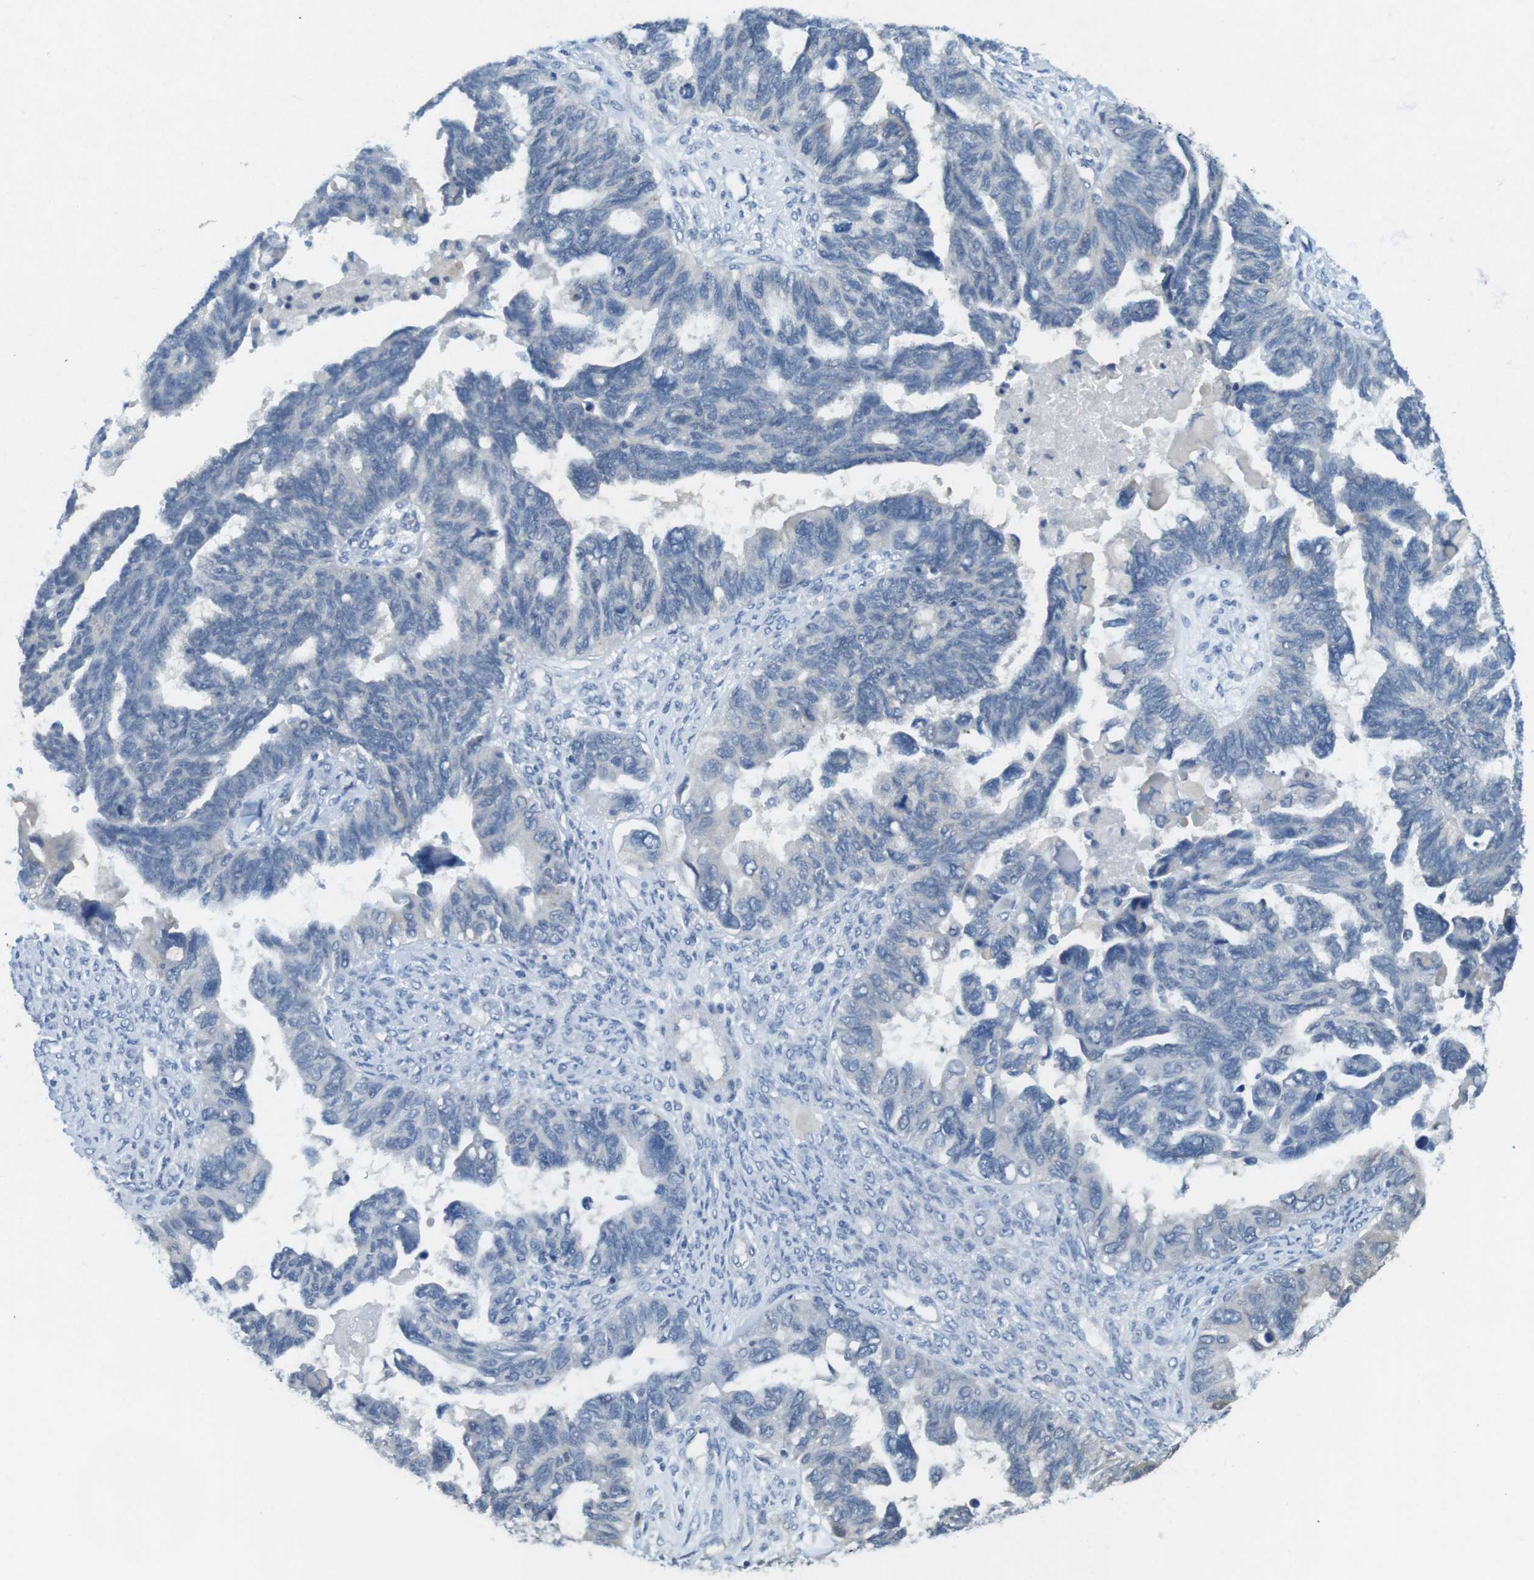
{"staining": {"intensity": "negative", "quantity": "none", "location": "none"}, "tissue": "ovarian cancer", "cell_type": "Tumor cells", "image_type": "cancer", "snomed": [{"axis": "morphology", "description": "Cystadenocarcinoma, serous, NOS"}, {"axis": "topography", "description": "Ovary"}], "caption": "This photomicrograph is of ovarian cancer (serous cystadenocarcinoma) stained with immunohistochemistry to label a protein in brown with the nuclei are counter-stained blue. There is no positivity in tumor cells.", "gene": "SUGT1", "patient": {"sex": "female", "age": 79}}